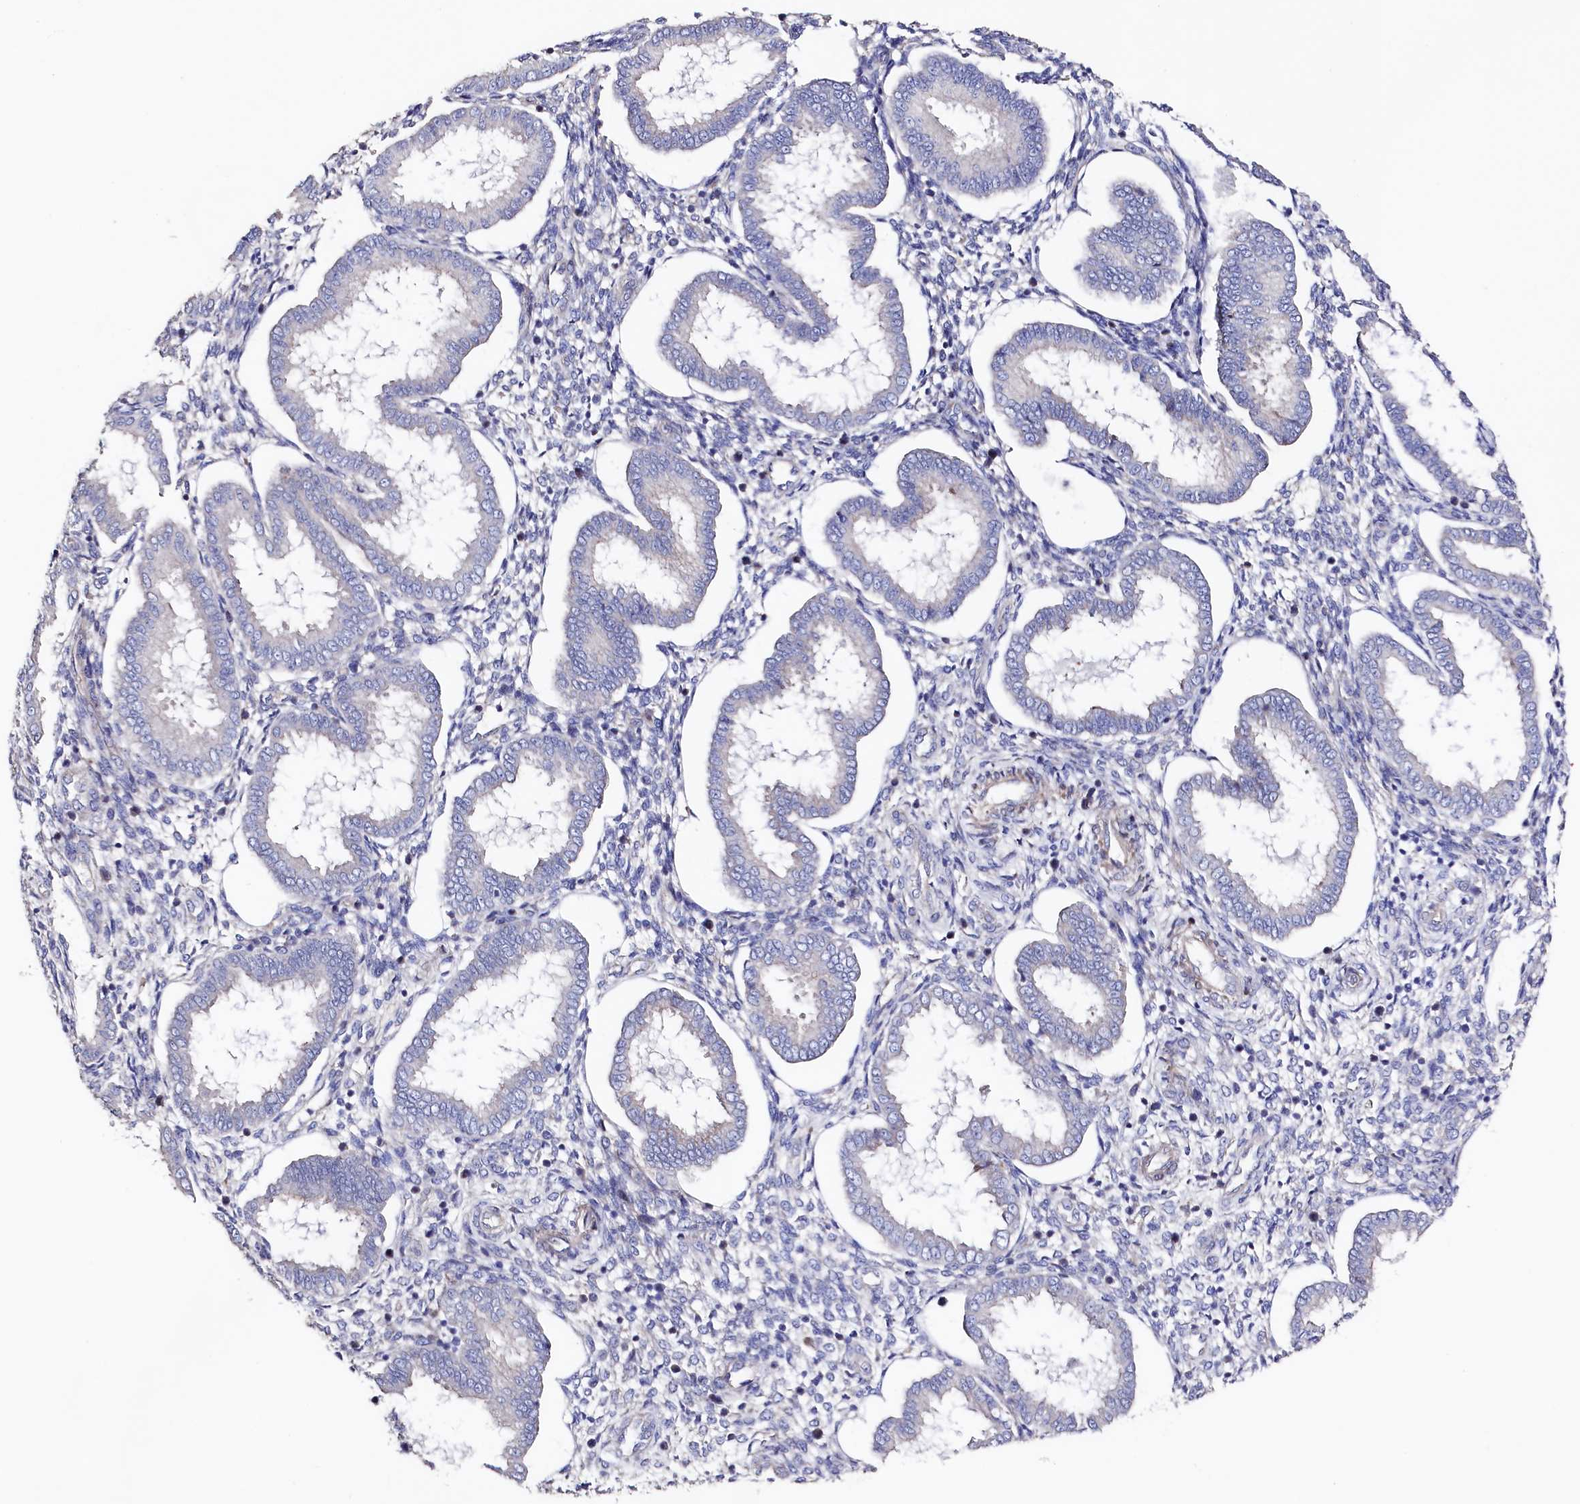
{"staining": {"intensity": "negative", "quantity": "none", "location": "none"}, "tissue": "endometrium", "cell_type": "Cells in endometrial stroma", "image_type": "normal", "snomed": [{"axis": "morphology", "description": "Normal tissue, NOS"}, {"axis": "topography", "description": "Endometrium"}], "caption": "The micrograph displays no significant staining in cells in endometrial stroma of endometrium.", "gene": "WNT8A", "patient": {"sex": "female", "age": 24}}